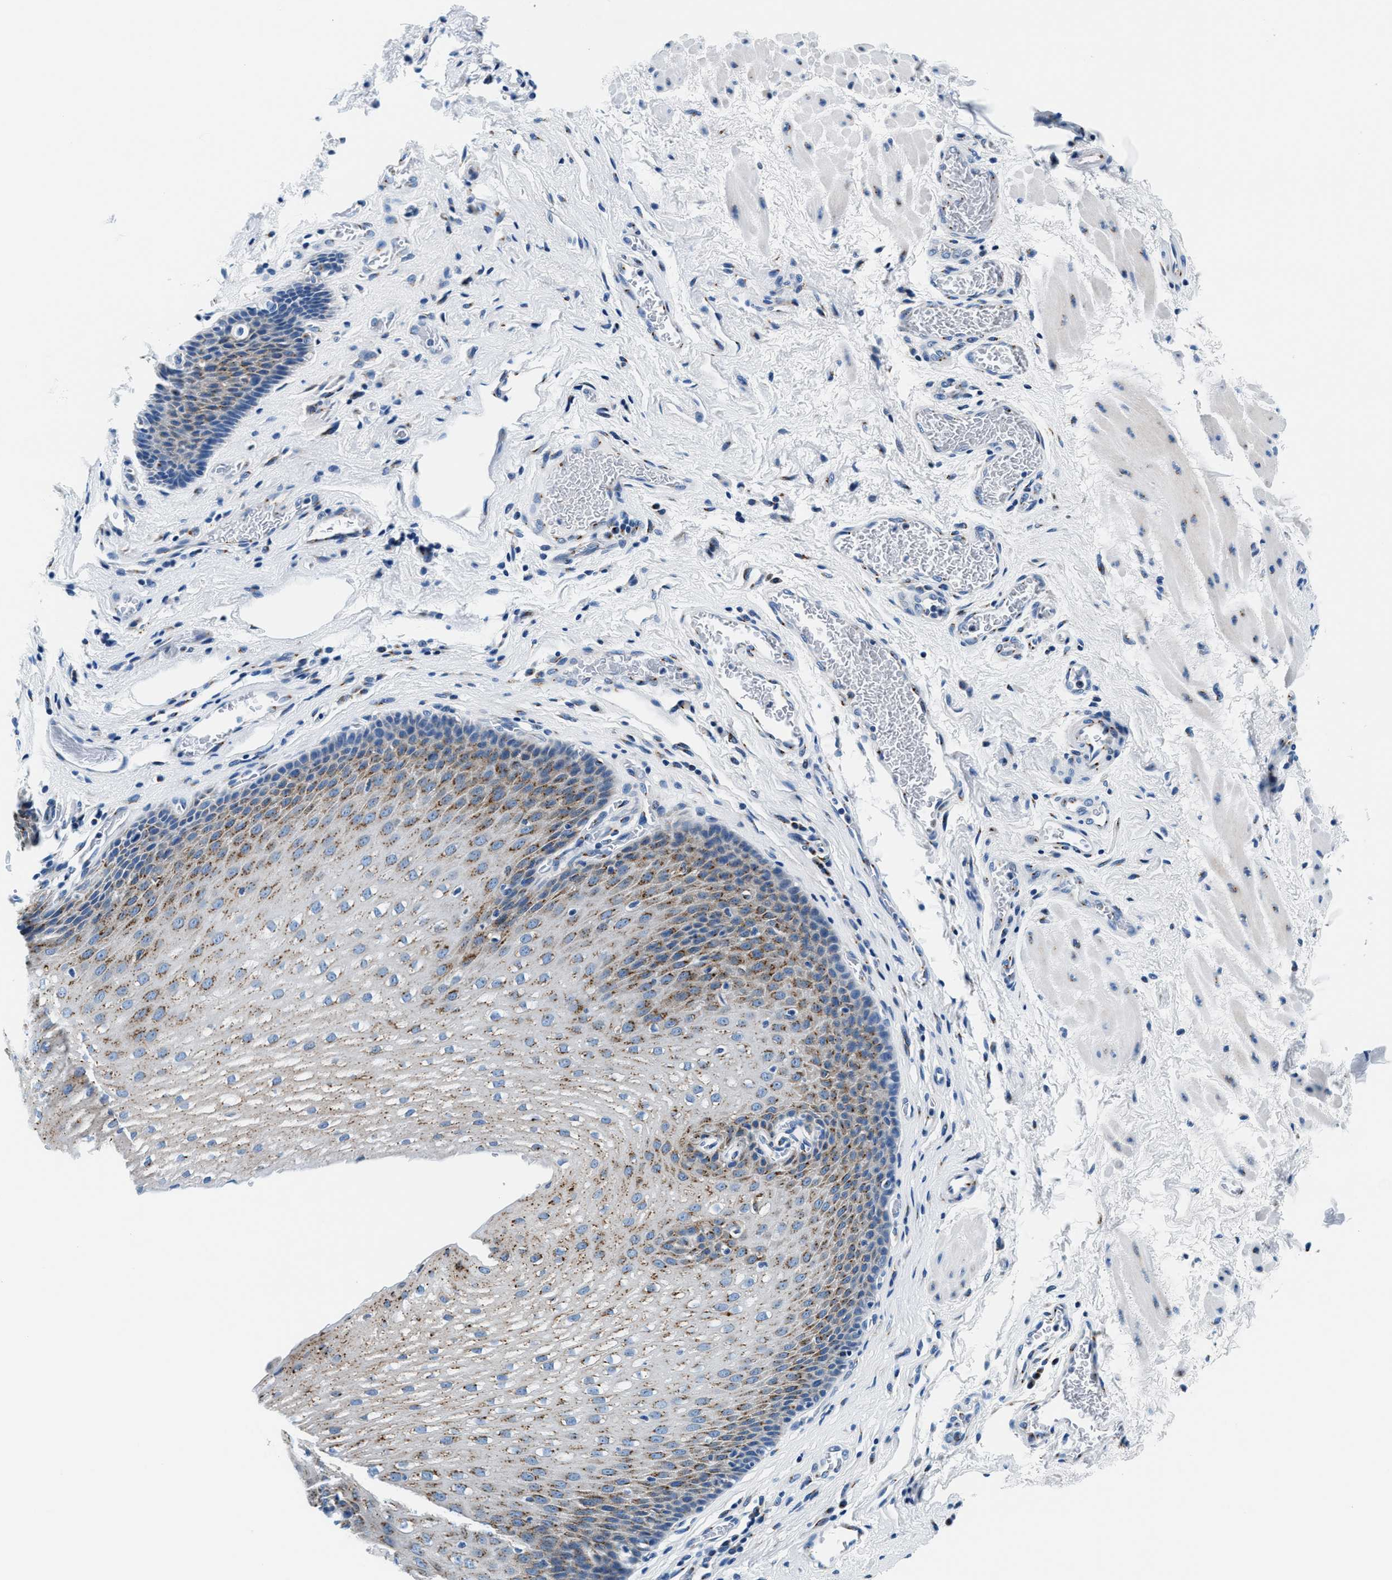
{"staining": {"intensity": "moderate", "quantity": "<25%", "location": "cytoplasmic/membranous"}, "tissue": "esophagus", "cell_type": "Squamous epithelial cells", "image_type": "normal", "snomed": [{"axis": "morphology", "description": "Normal tissue, NOS"}, {"axis": "topography", "description": "Esophagus"}], "caption": "Esophagus stained with IHC shows moderate cytoplasmic/membranous positivity in approximately <25% of squamous epithelial cells. The protein is stained brown, and the nuclei are stained in blue (DAB IHC with brightfield microscopy, high magnification).", "gene": "VPS53", "patient": {"sex": "male", "age": 48}}